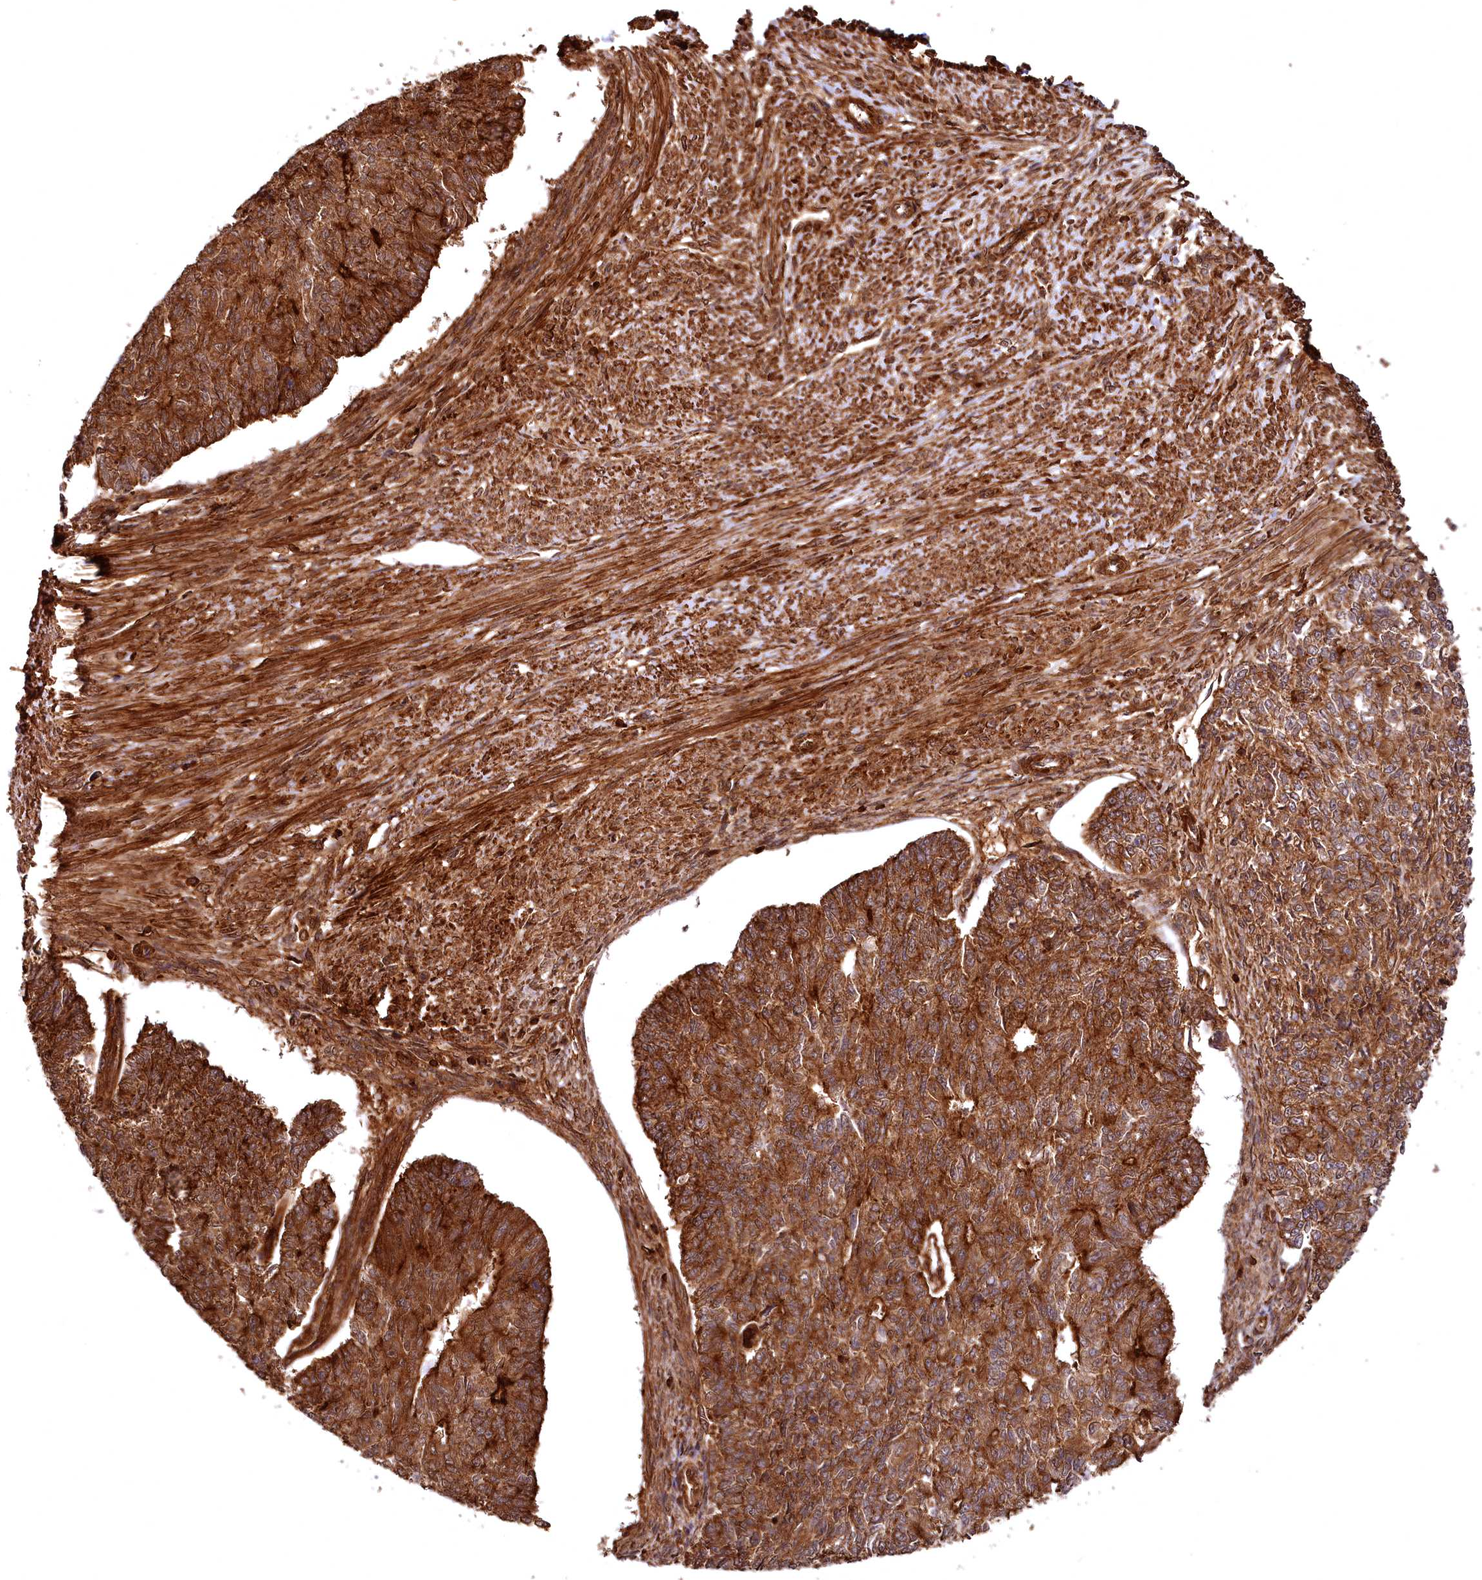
{"staining": {"intensity": "strong", "quantity": ">75%", "location": "cytoplasmic/membranous"}, "tissue": "endometrial cancer", "cell_type": "Tumor cells", "image_type": "cancer", "snomed": [{"axis": "morphology", "description": "Adenocarcinoma, NOS"}, {"axis": "topography", "description": "Endometrium"}], "caption": "Immunohistochemistry (IHC) histopathology image of neoplastic tissue: human endometrial cancer (adenocarcinoma) stained using IHC exhibits high levels of strong protein expression localized specifically in the cytoplasmic/membranous of tumor cells, appearing as a cytoplasmic/membranous brown color.", "gene": "STUB1", "patient": {"sex": "female", "age": 32}}